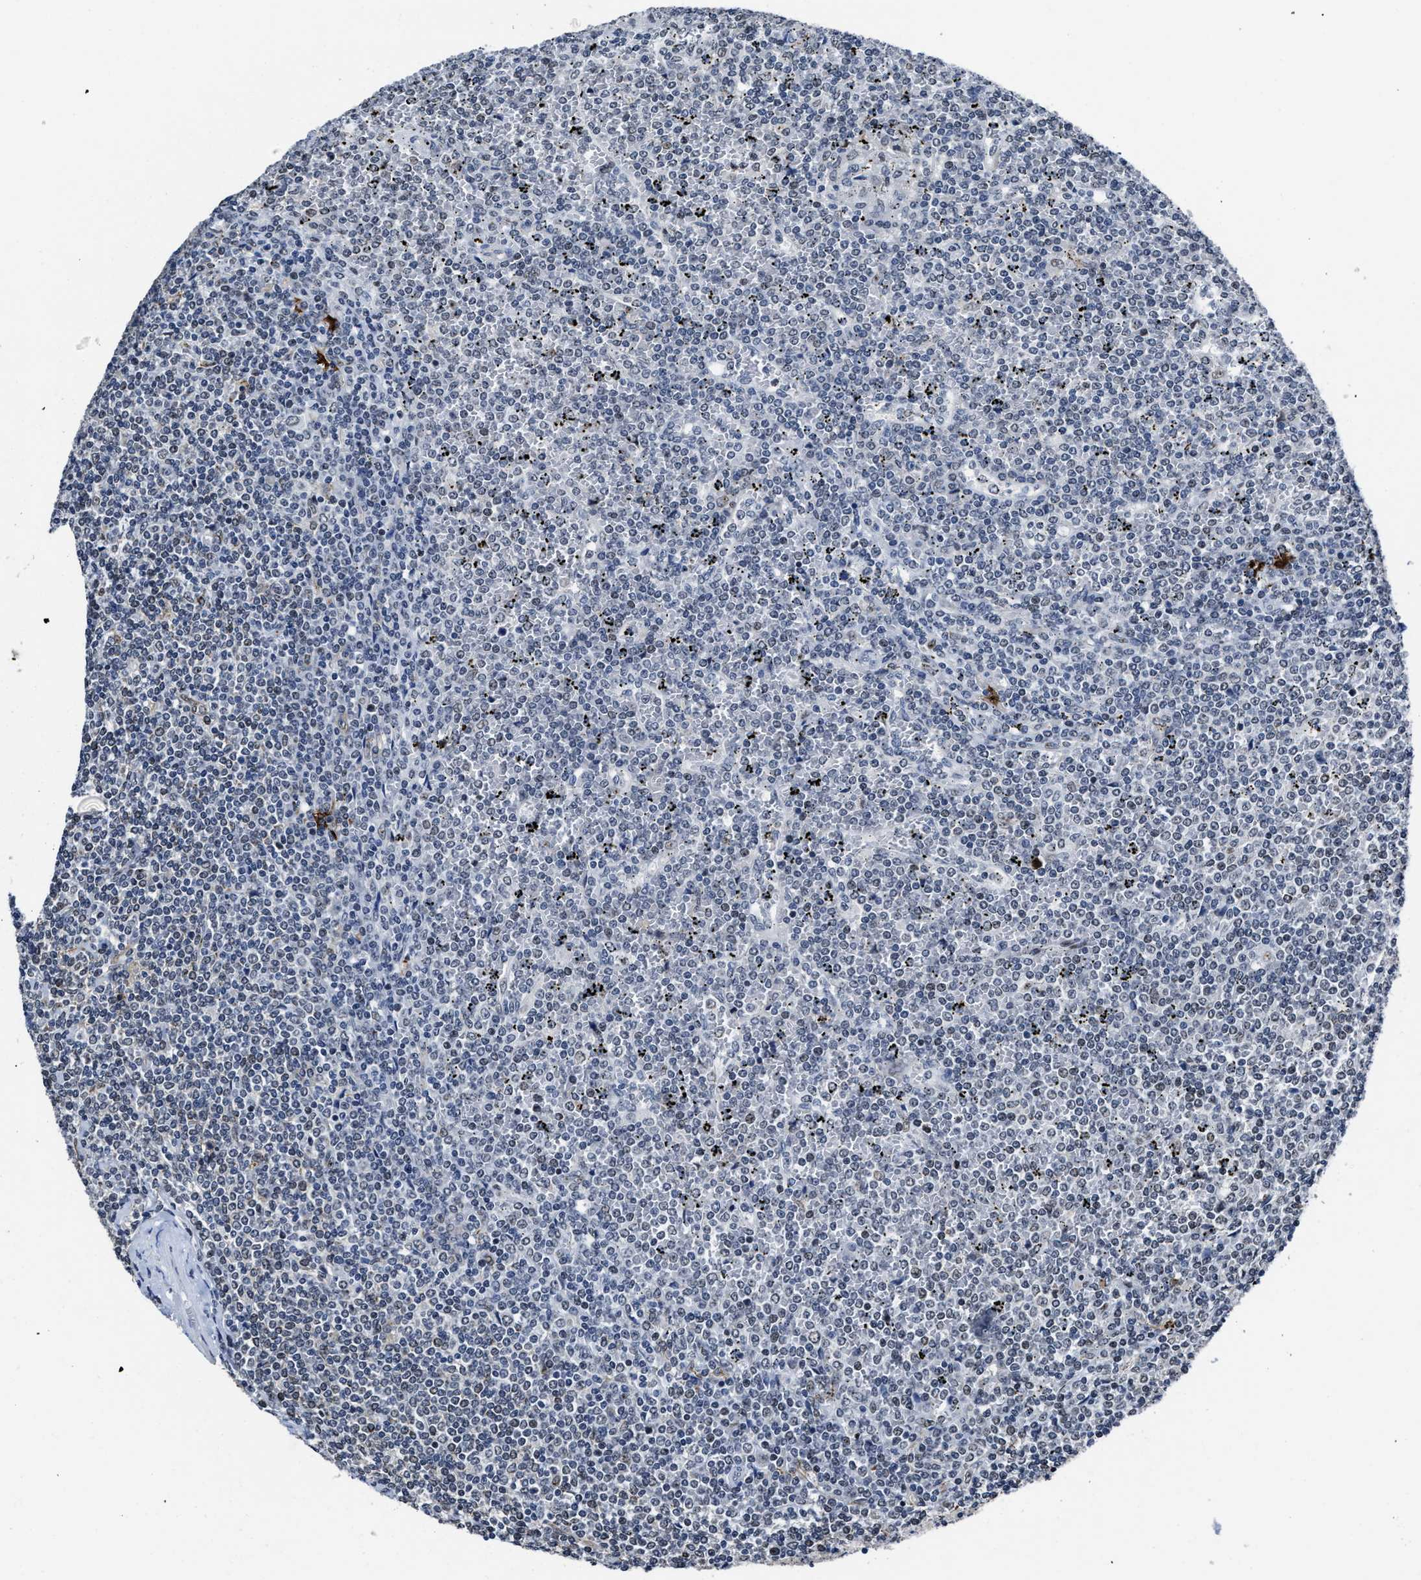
{"staining": {"intensity": "negative", "quantity": "none", "location": "none"}, "tissue": "lymphoma", "cell_type": "Tumor cells", "image_type": "cancer", "snomed": [{"axis": "morphology", "description": "Malignant lymphoma, non-Hodgkin's type, Low grade"}, {"axis": "topography", "description": "Spleen"}], "caption": "Tumor cells show no significant positivity in malignant lymphoma, non-Hodgkin's type (low-grade).", "gene": "MARCKSL1", "patient": {"sex": "female", "age": 19}}